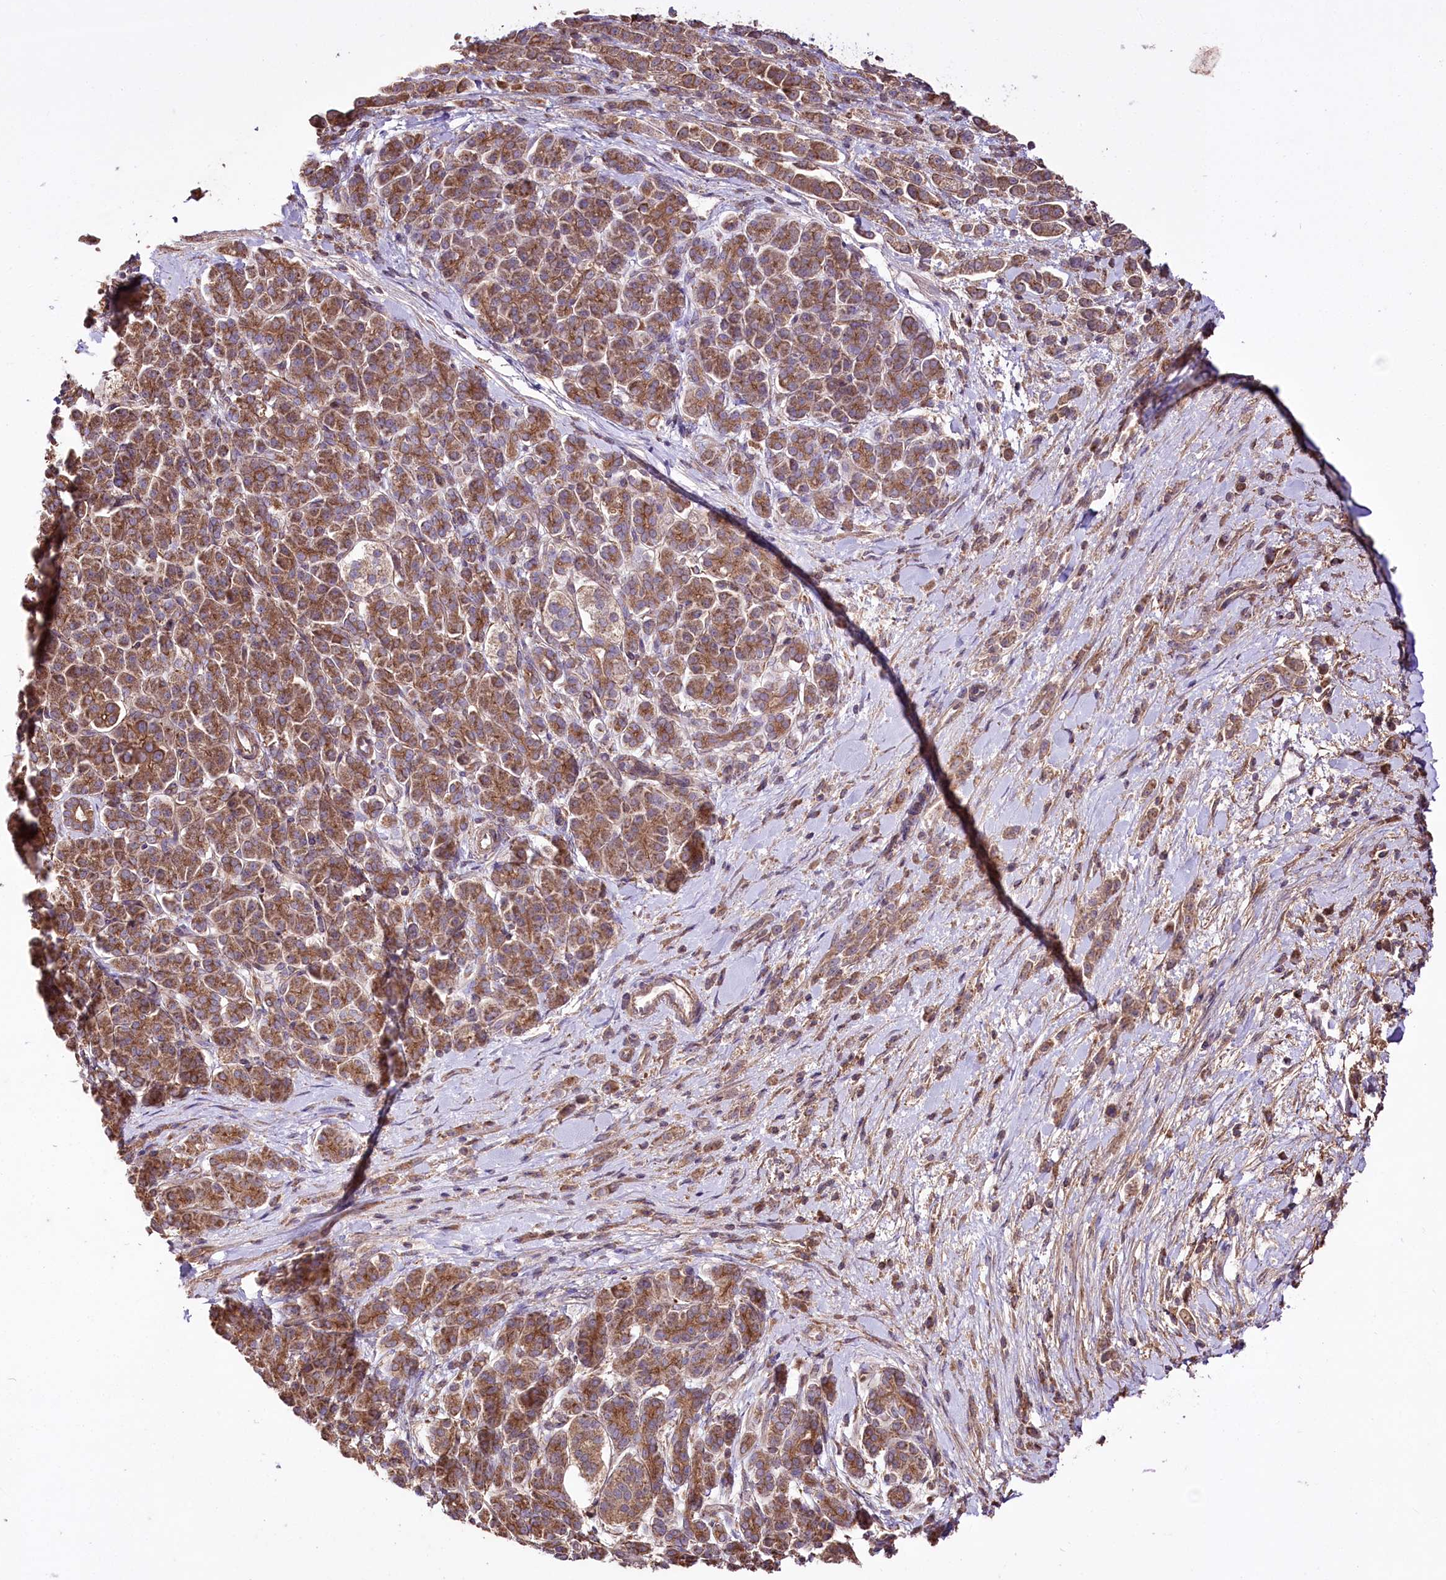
{"staining": {"intensity": "moderate", "quantity": ">75%", "location": "cytoplasmic/membranous"}, "tissue": "pancreatic cancer", "cell_type": "Tumor cells", "image_type": "cancer", "snomed": [{"axis": "morphology", "description": "Normal tissue, NOS"}, {"axis": "morphology", "description": "Adenocarcinoma, NOS"}, {"axis": "topography", "description": "Pancreas"}], "caption": "Human adenocarcinoma (pancreatic) stained with a protein marker shows moderate staining in tumor cells.", "gene": "WWC1", "patient": {"sex": "female", "age": 64}}